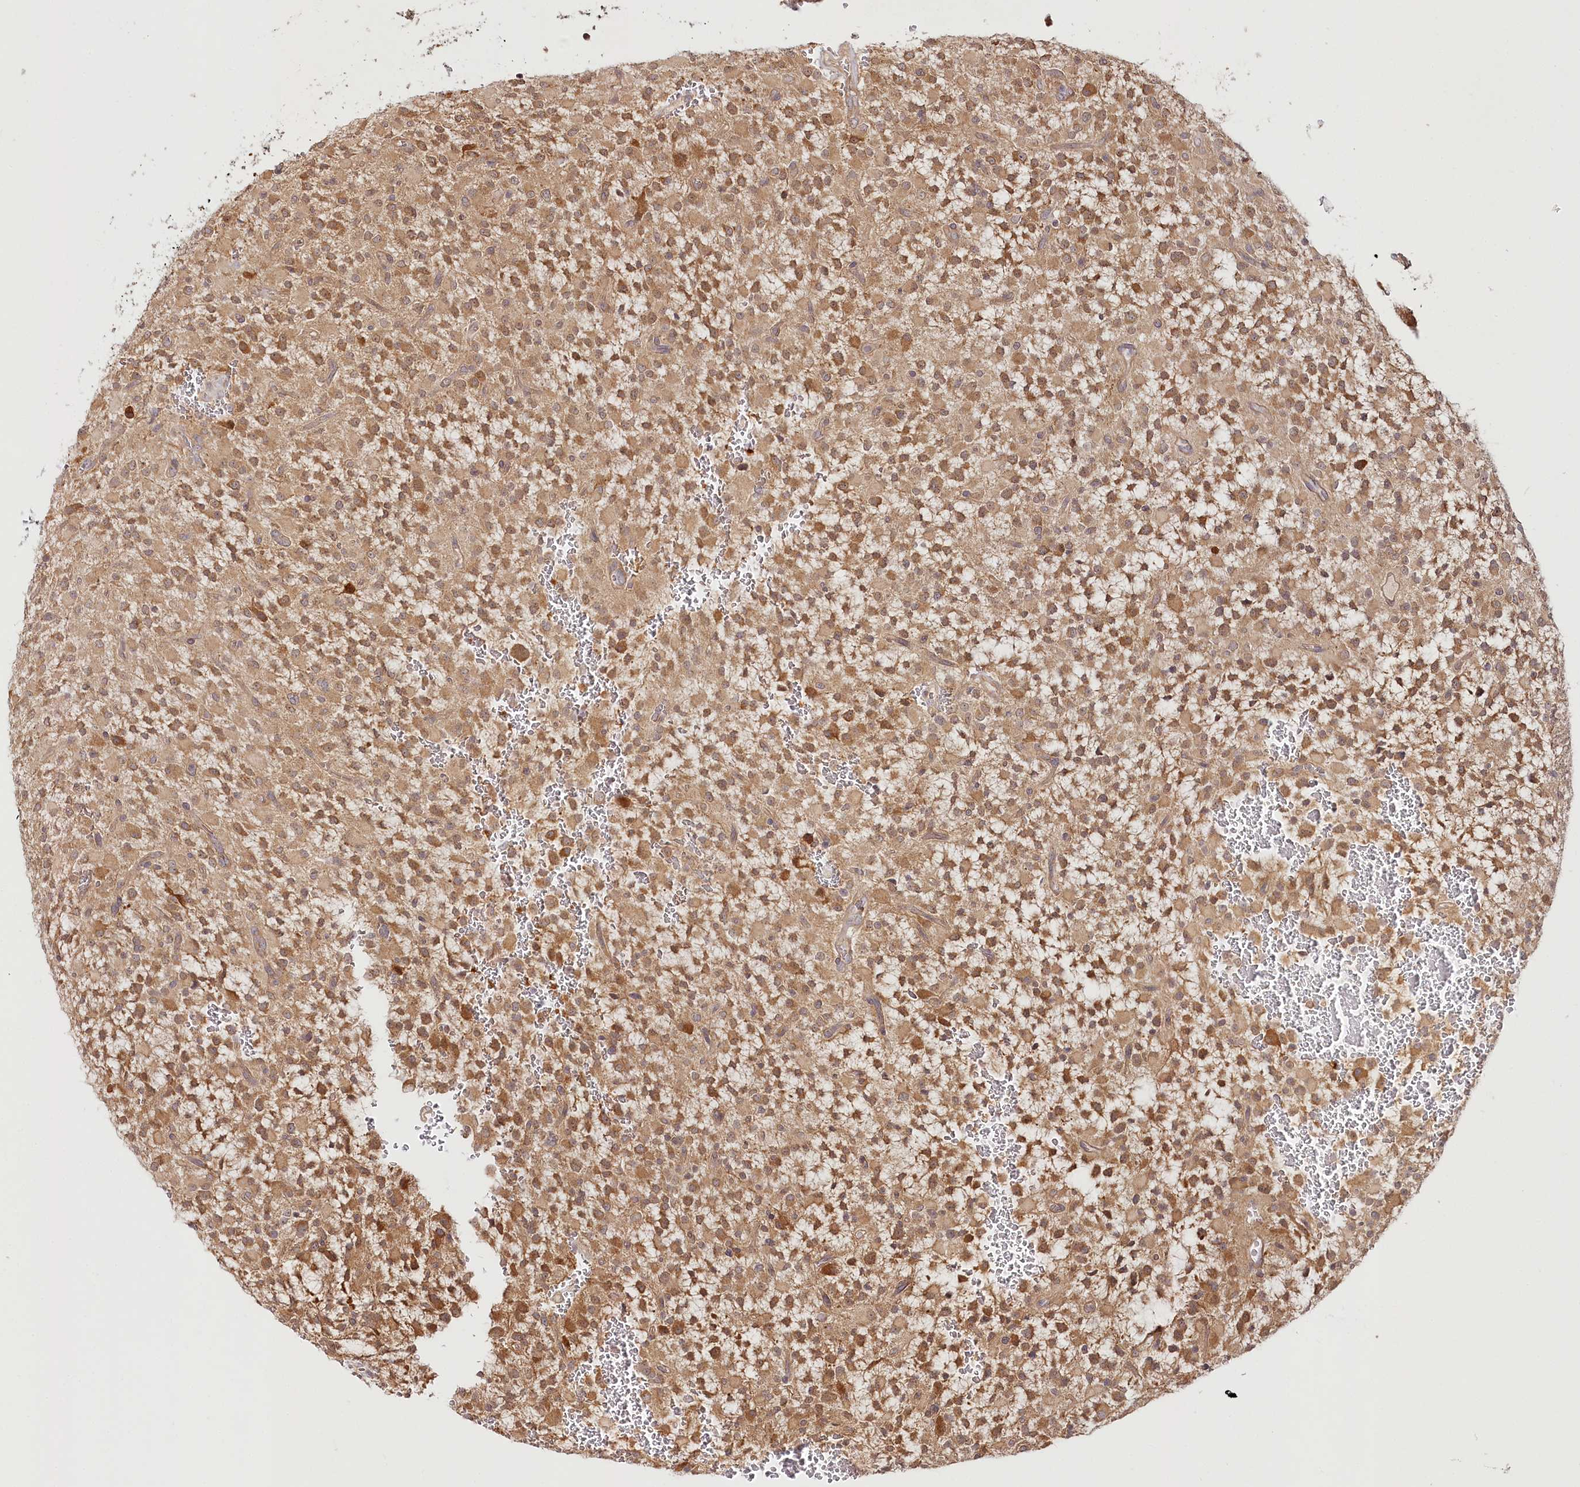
{"staining": {"intensity": "moderate", "quantity": ">75%", "location": "cytoplasmic/membranous"}, "tissue": "glioma", "cell_type": "Tumor cells", "image_type": "cancer", "snomed": [{"axis": "morphology", "description": "Glioma, malignant, High grade"}, {"axis": "topography", "description": "Brain"}], "caption": "Protein staining shows moderate cytoplasmic/membranous staining in approximately >75% of tumor cells in glioma. (DAB IHC with brightfield microscopy, high magnification).", "gene": "INPP4B", "patient": {"sex": "male", "age": 34}}